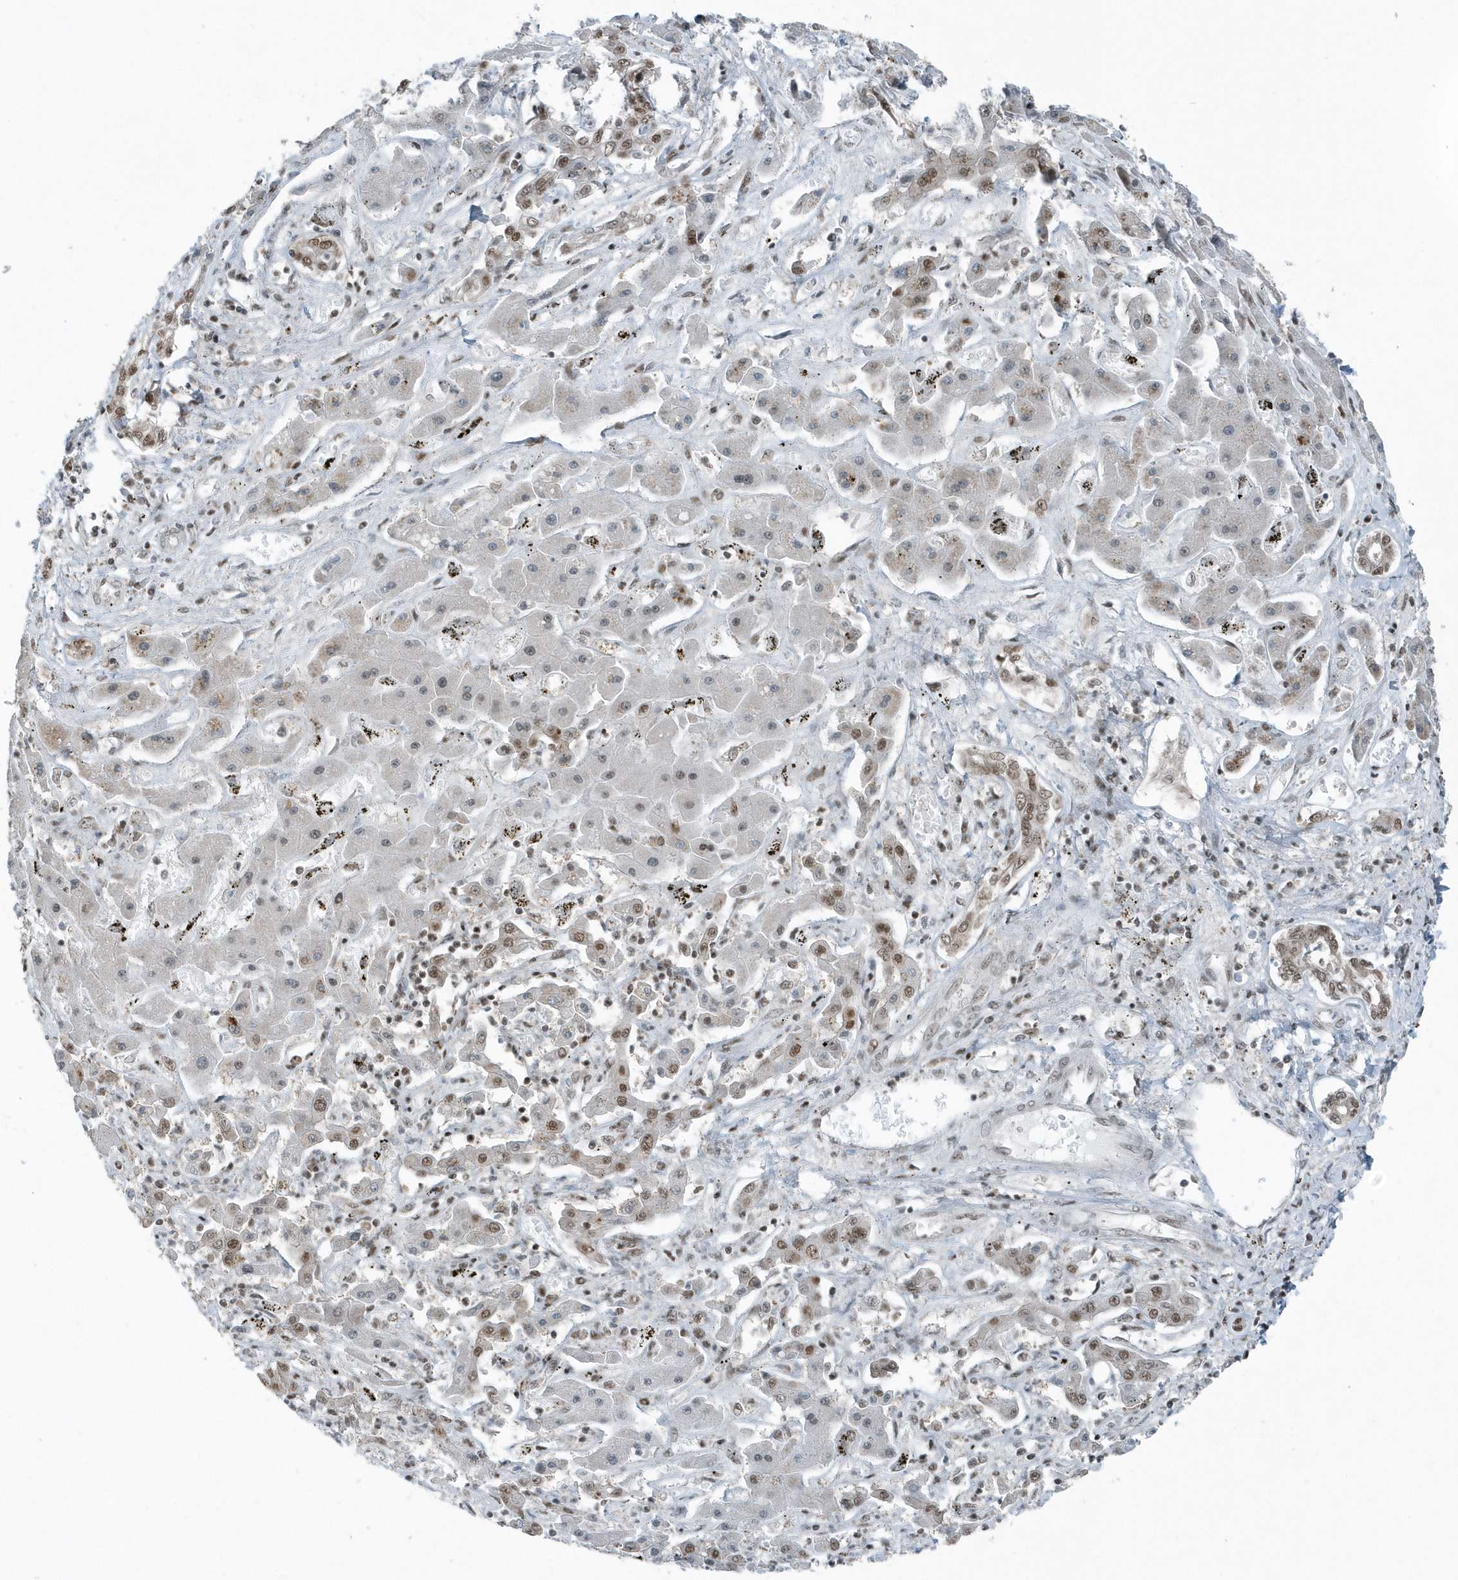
{"staining": {"intensity": "moderate", "quantity": "25%-75%", "location": "nuclear"}, "tissue": "liver cancer", "cell_type": "Tumor cells", "image_type": "cancer", "snomed": [{"axis": "morphology", "description": "Cholangiocarcinoma"}, {"axis": "topography", "description": "Liver"}], "caption": "Immunohistochemistry (IHC) (DAB (3,3'-diaminobenzidine)) staining of human liver cancer (cholangiocarcinoma) displays moderate nuclear protein staining in about 25%-75% of tumor cells.", "gene": "YTHDC1", "patient": {"sex": "male", "age": 67}}